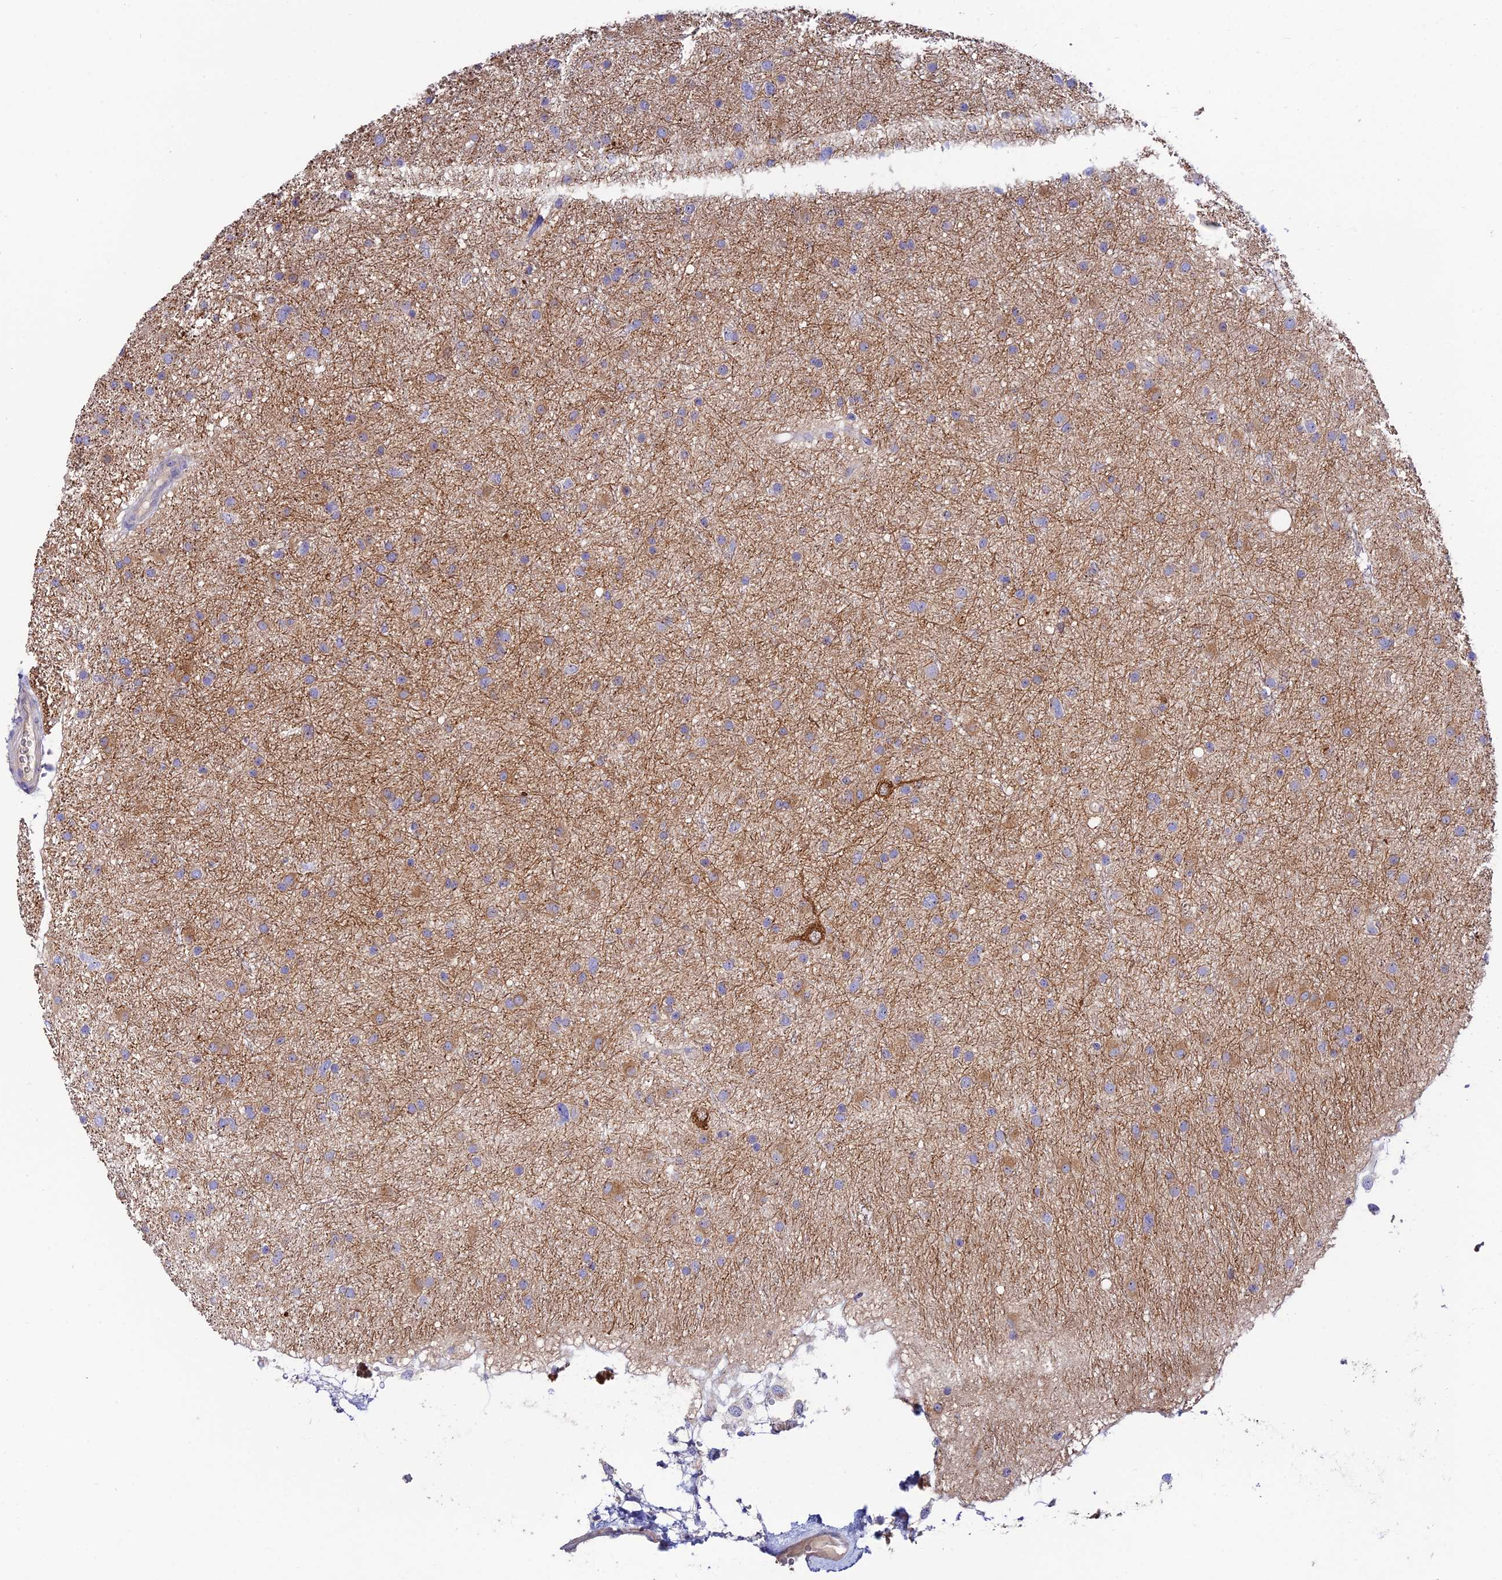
{"staining": {"intensity": "weak", "quantity": "<25%", "location": "cytoplasmic/membranous"}, "tissue": "glioma", "cell_type": "Tumor cells", "image_type": "cancer", "snomed": [{"axis": "morphology", "description": "Glioma, malignant, Low grade"}, {"axis": "topography", "description": "Cerebral cortex"}], "caption": "DAB (3,3'-diaminobenzidine) immunohistochemical staining of human low-grade glioma (malignant) shows no significant expression in tumor cells.", "gene": "DUSP29", "patient": {"sex": "female", "age": 39}}